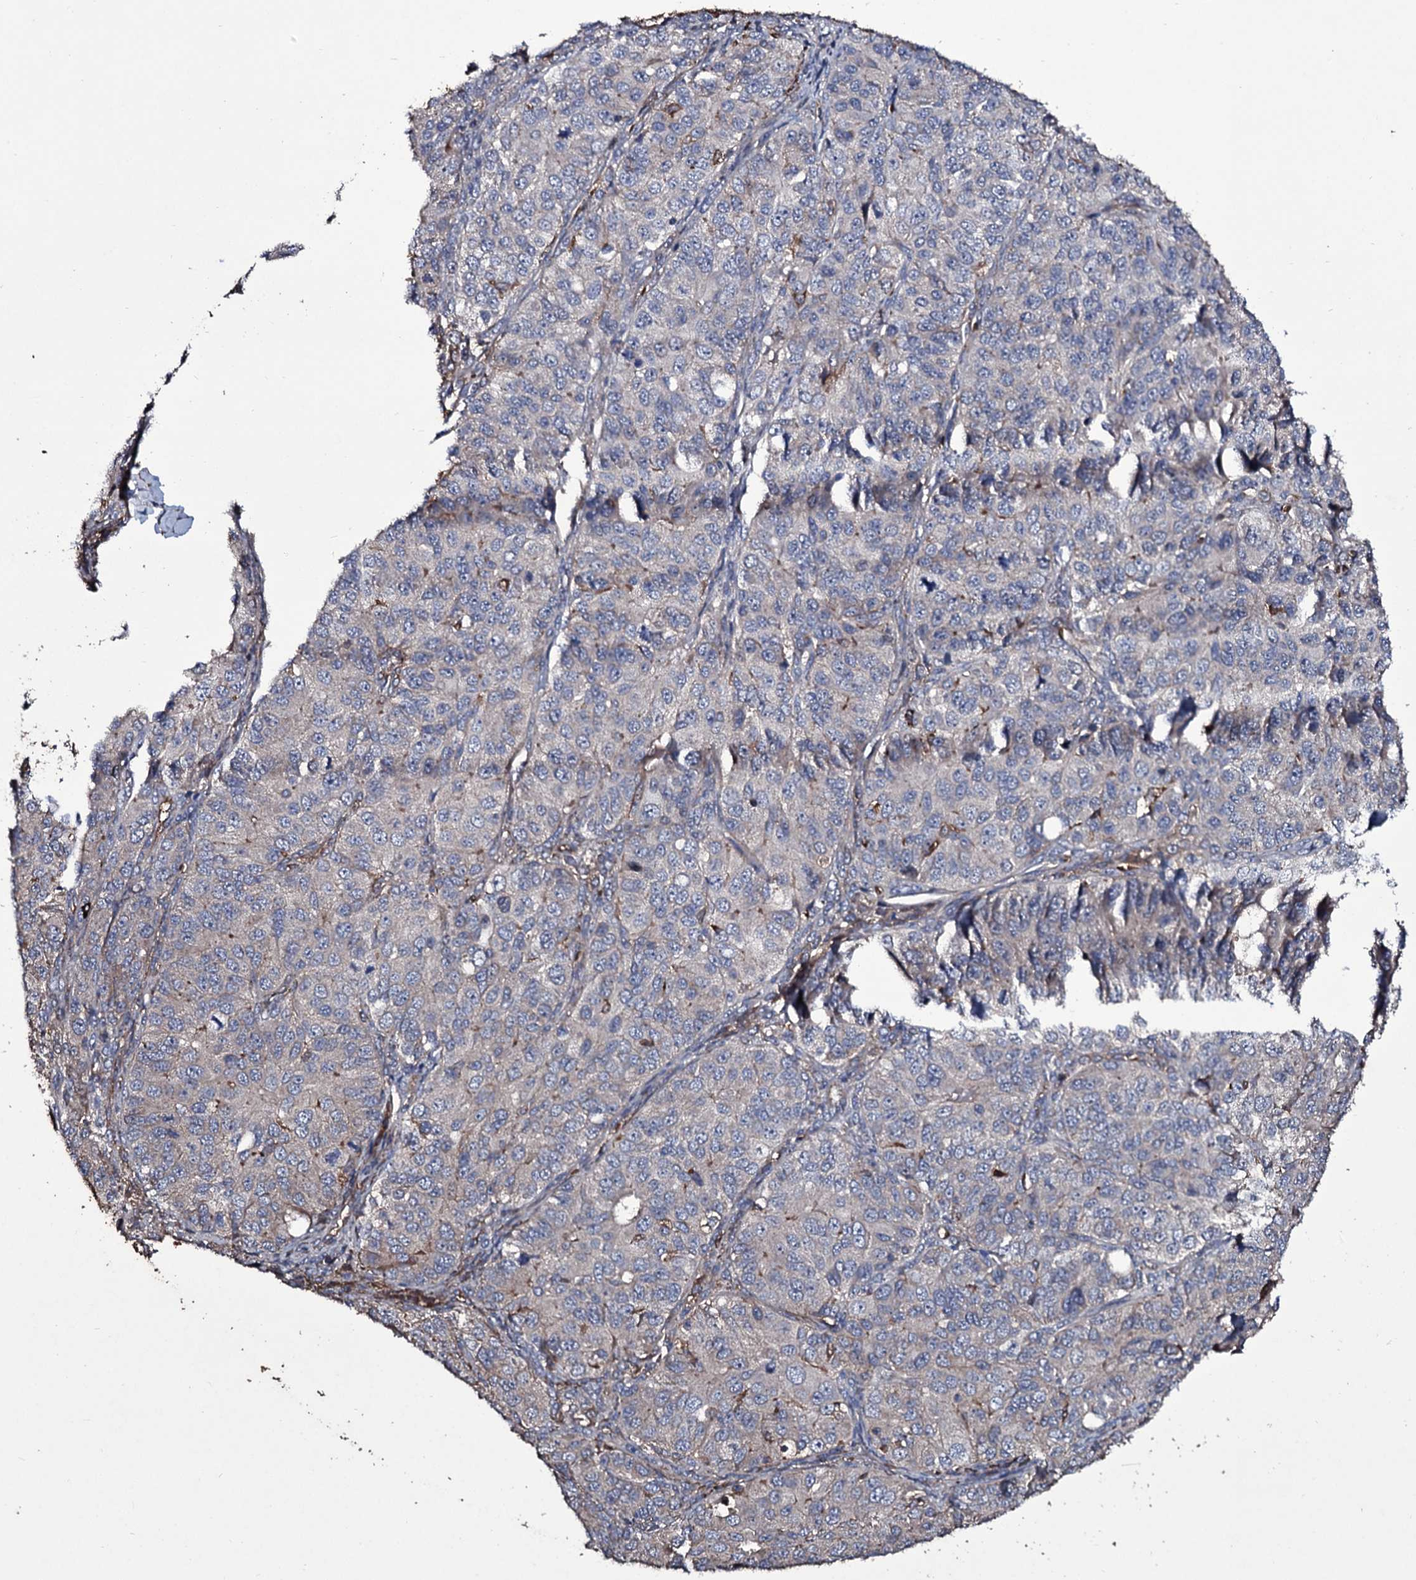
{"staining": {"intensity": "moderate", "quantity": "<25%", "location": "cytoplasmic/membranous"}, "tissue": "ovarian cancer", "cell_type": "Tumor cells", "image_type": "cancer", "snomed": [{"axis": "morphology", "description": "Carcinoma, endometroid"}, {"axis": "topography", "description": "Ovary"}], "caption": "Moderate cytoplasmic/membranous expression is appreciated in about <25% of tumor cells in ovarian endometroid carcinoma.", "gene": "ZSWIM8", "patient": {"sex": "female", "age": 51}}